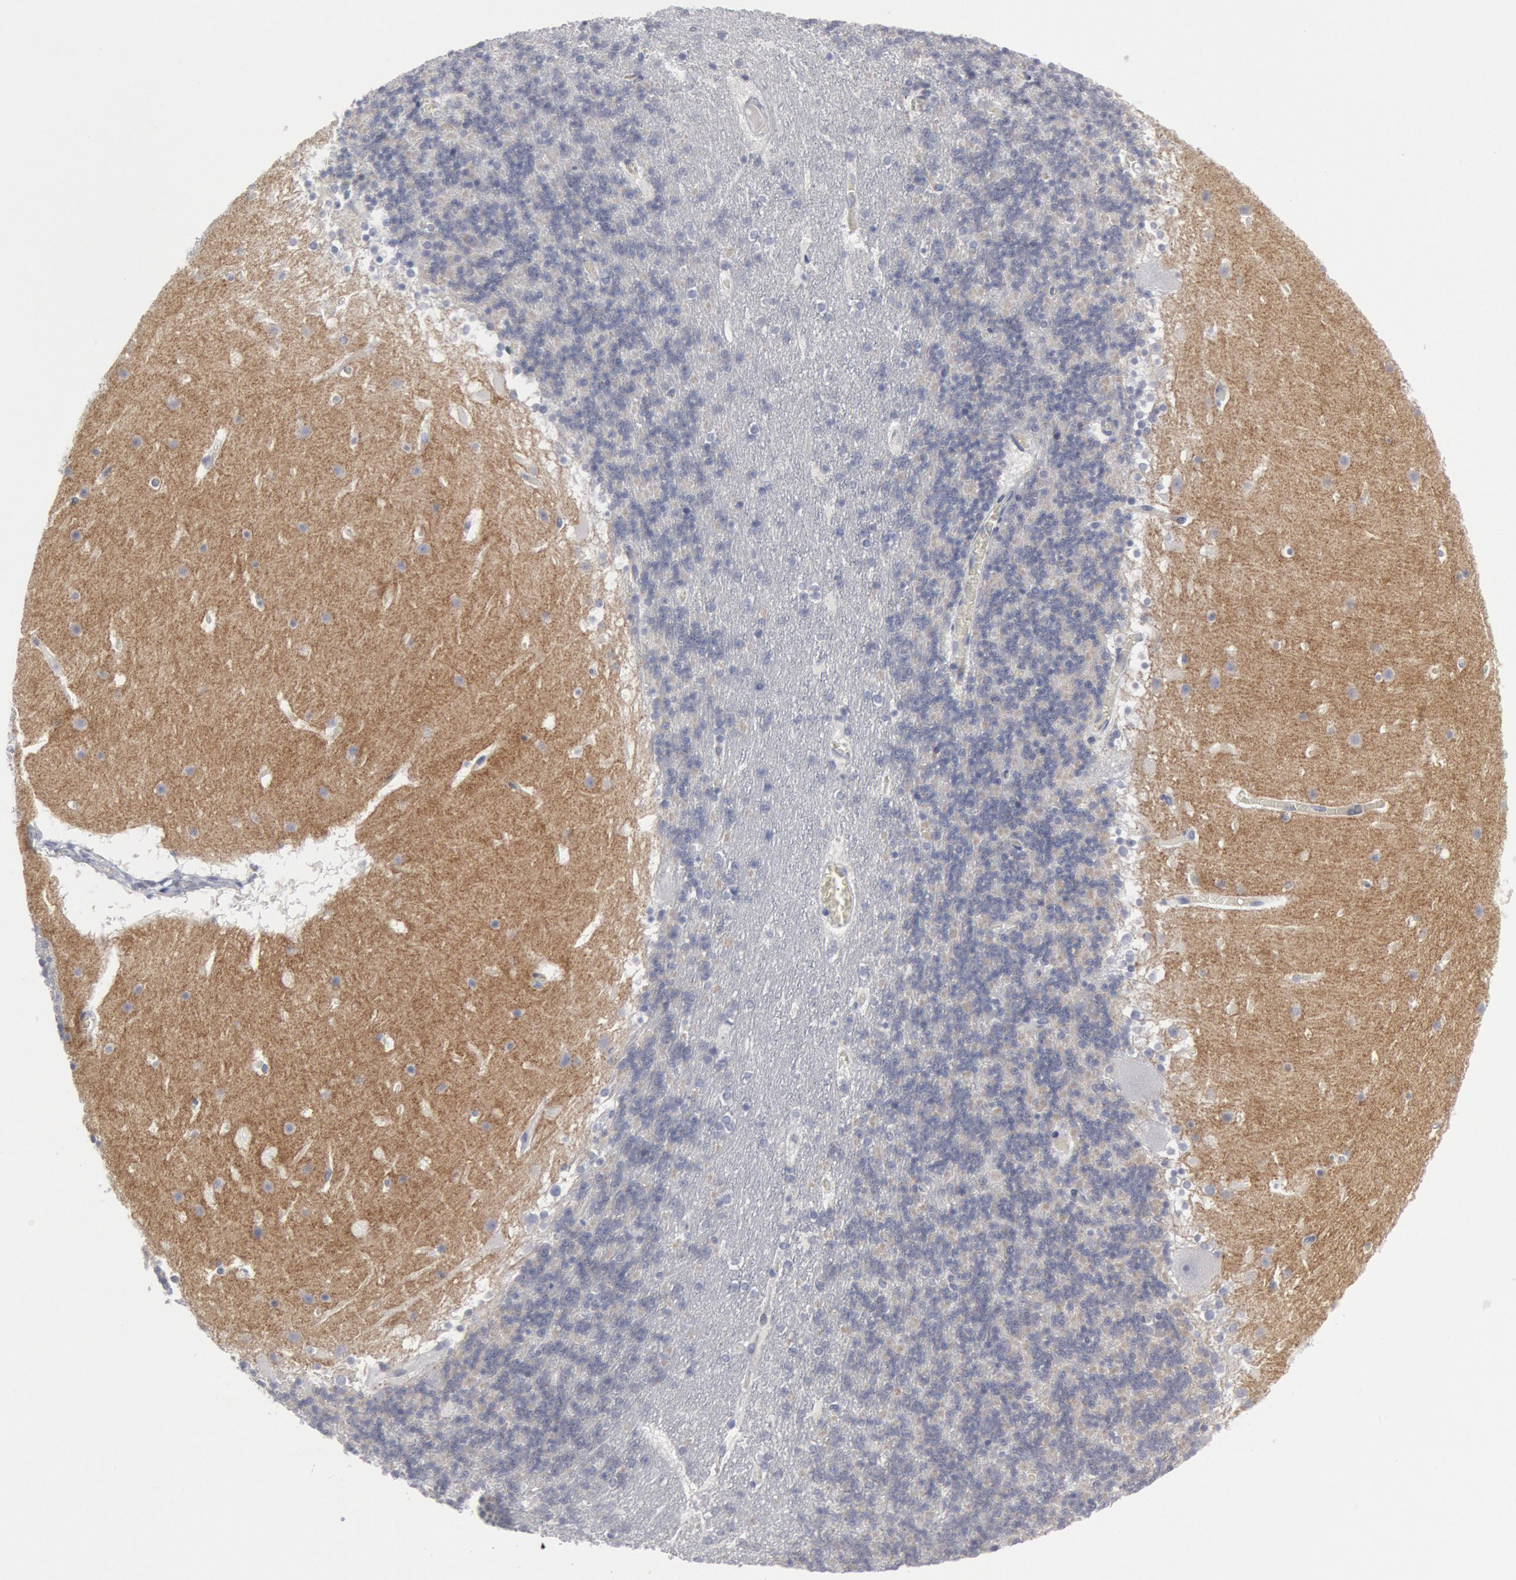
{"staining": {"intensity": "negative", "quantity": "none", "location": "none"}, "tissue": "cerebellum", "cell_type": "Cells in granular layer", "image_type": "normal", "snomed": [{"axis": "morphology", "description": "Normal tissue, NOS"}, {"axis": "topography", "description": "Cerebellum"}], "caption": "The image demonstrates no significant positivity in cells in granular layer of cerebellum.", "gene": "DMC1", "patient": {"sex": "male", "age": 45}}